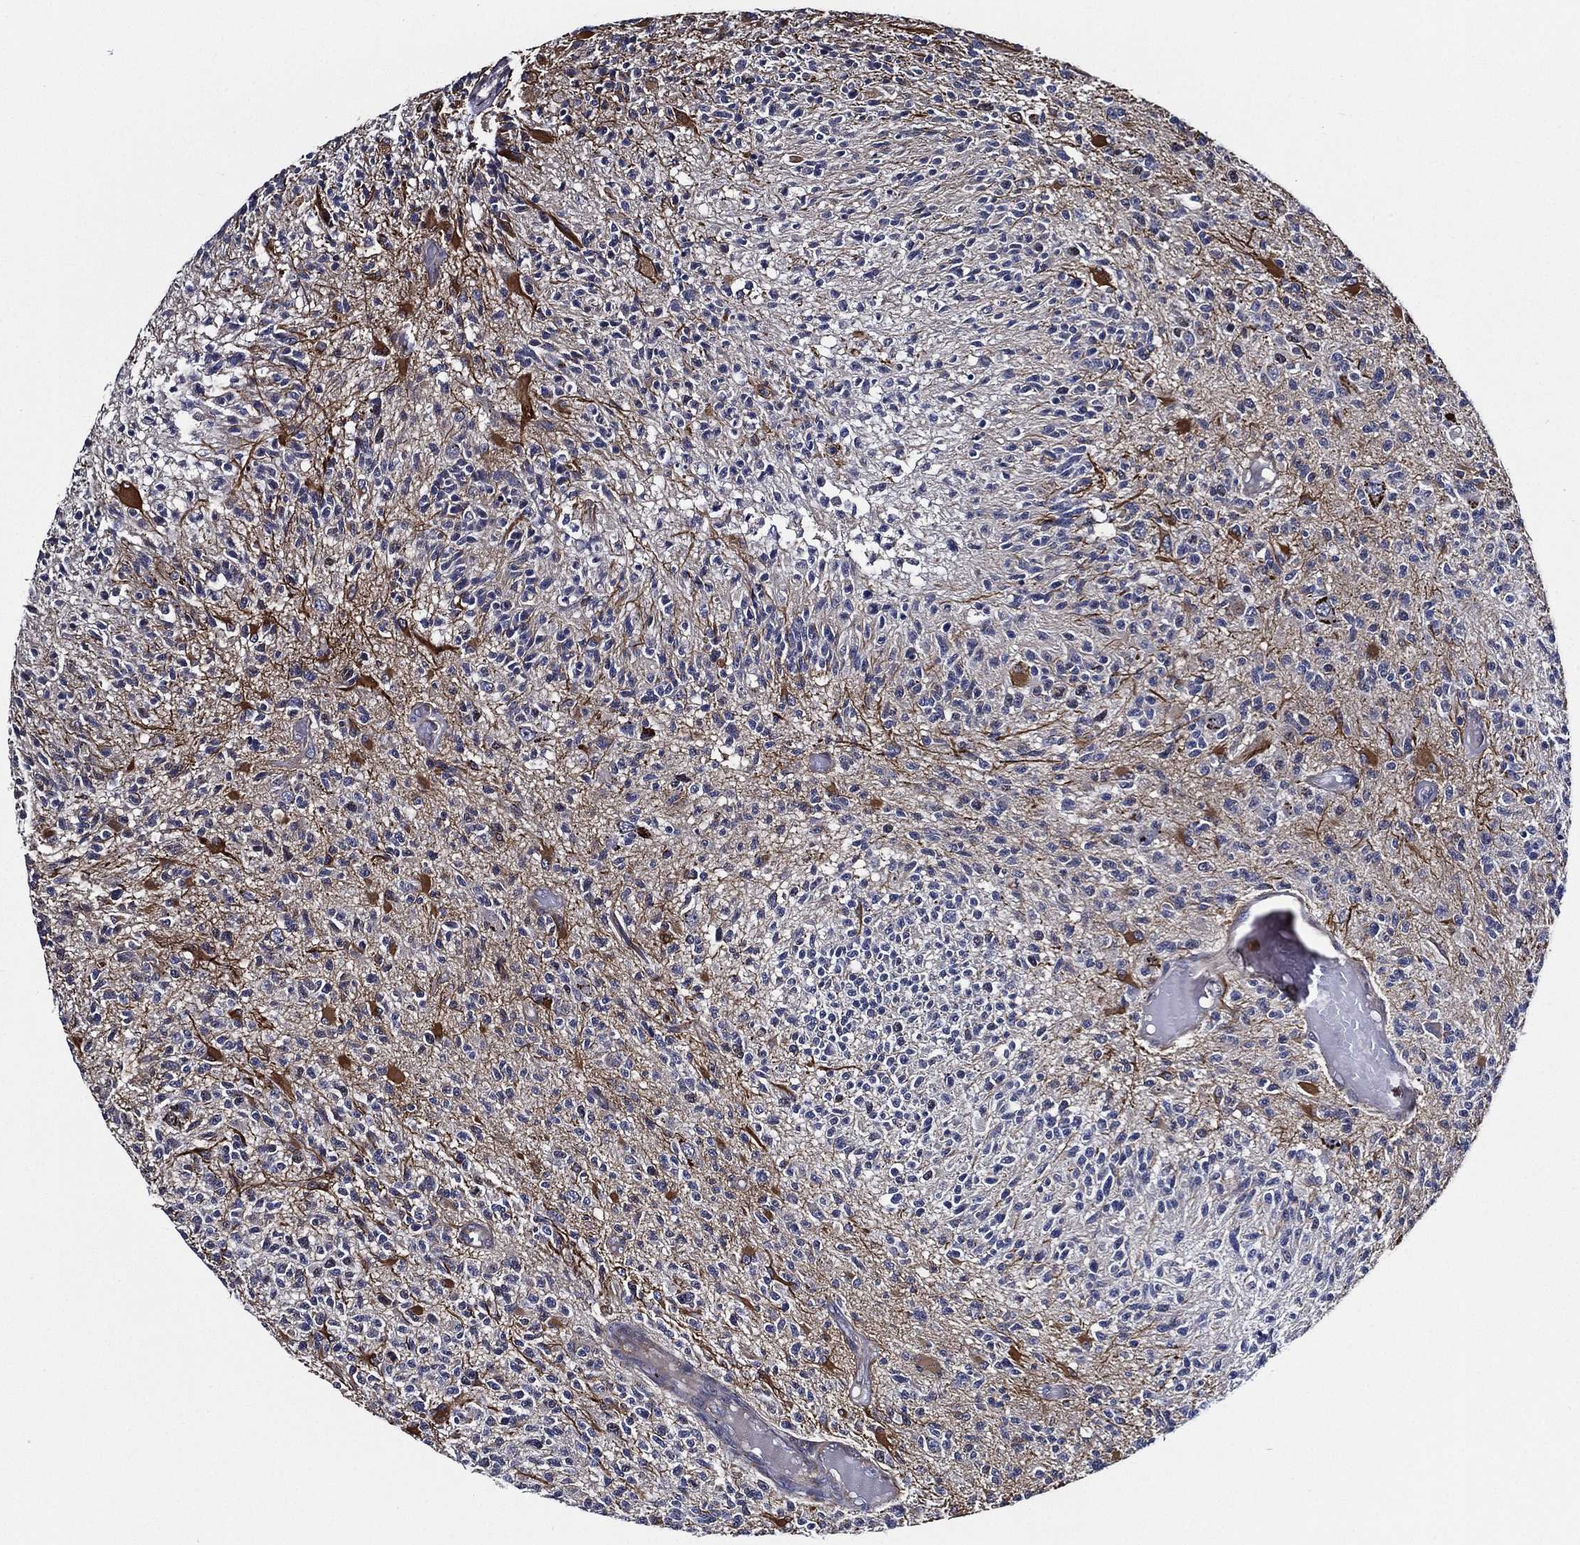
{"staining": {"intensity": "negative", "quantity": "none", "location": "none"}, "tissue": "glioma", "cell_type": "Tumor cells", "image_type": "cancer", "snomed": [{"axis": "morphology", "description": "Glioma, malignant, High grade"}, {"axis": "topography", "description": "Brain"}], "caption": "High-grade glioma (malignant) stained for a protein using IHC reveals no positivity tumor cells.", "gene": "KIF20B", "patient": {"sex": "female", "age": 63}}